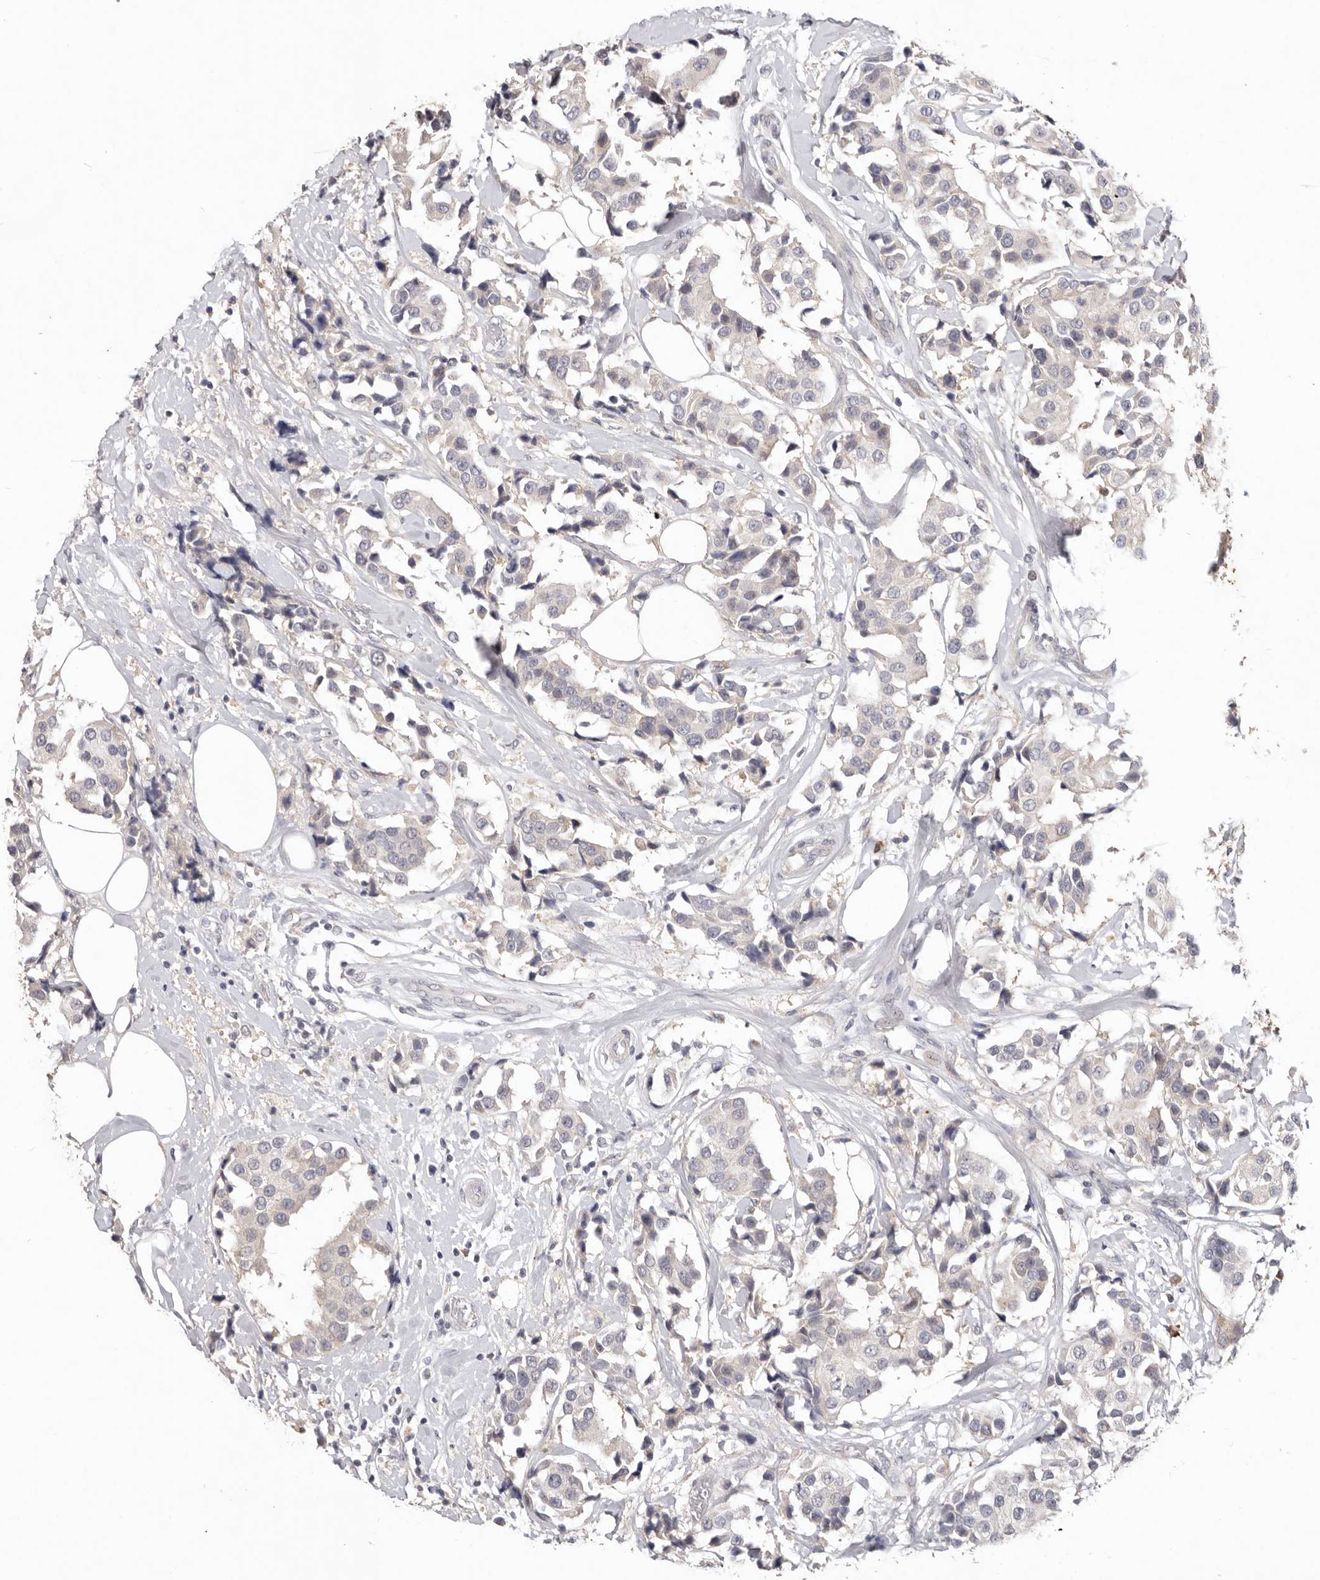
{"staining": {"intensity": "negative", "quantity": "none", "location": "none"}, "tissue": "breast cancer", "cell_type": "Tumor cells", "image_type": "cancer", "snomed": [{"axis": "morphology", "description": "Normal tissue, NOS"}, {"axis": "morphology", "description": "Duct carcinoma"}, {"axis": "topography", "description": "Breast"}], "caption": "This is an immunohistochemistry (IHC) image of human invasive ductal carcinoma (breast). There is no positivity in tumor cells.", "gene": "WDR77", "patient": {"sex": "female", "age": 39}}